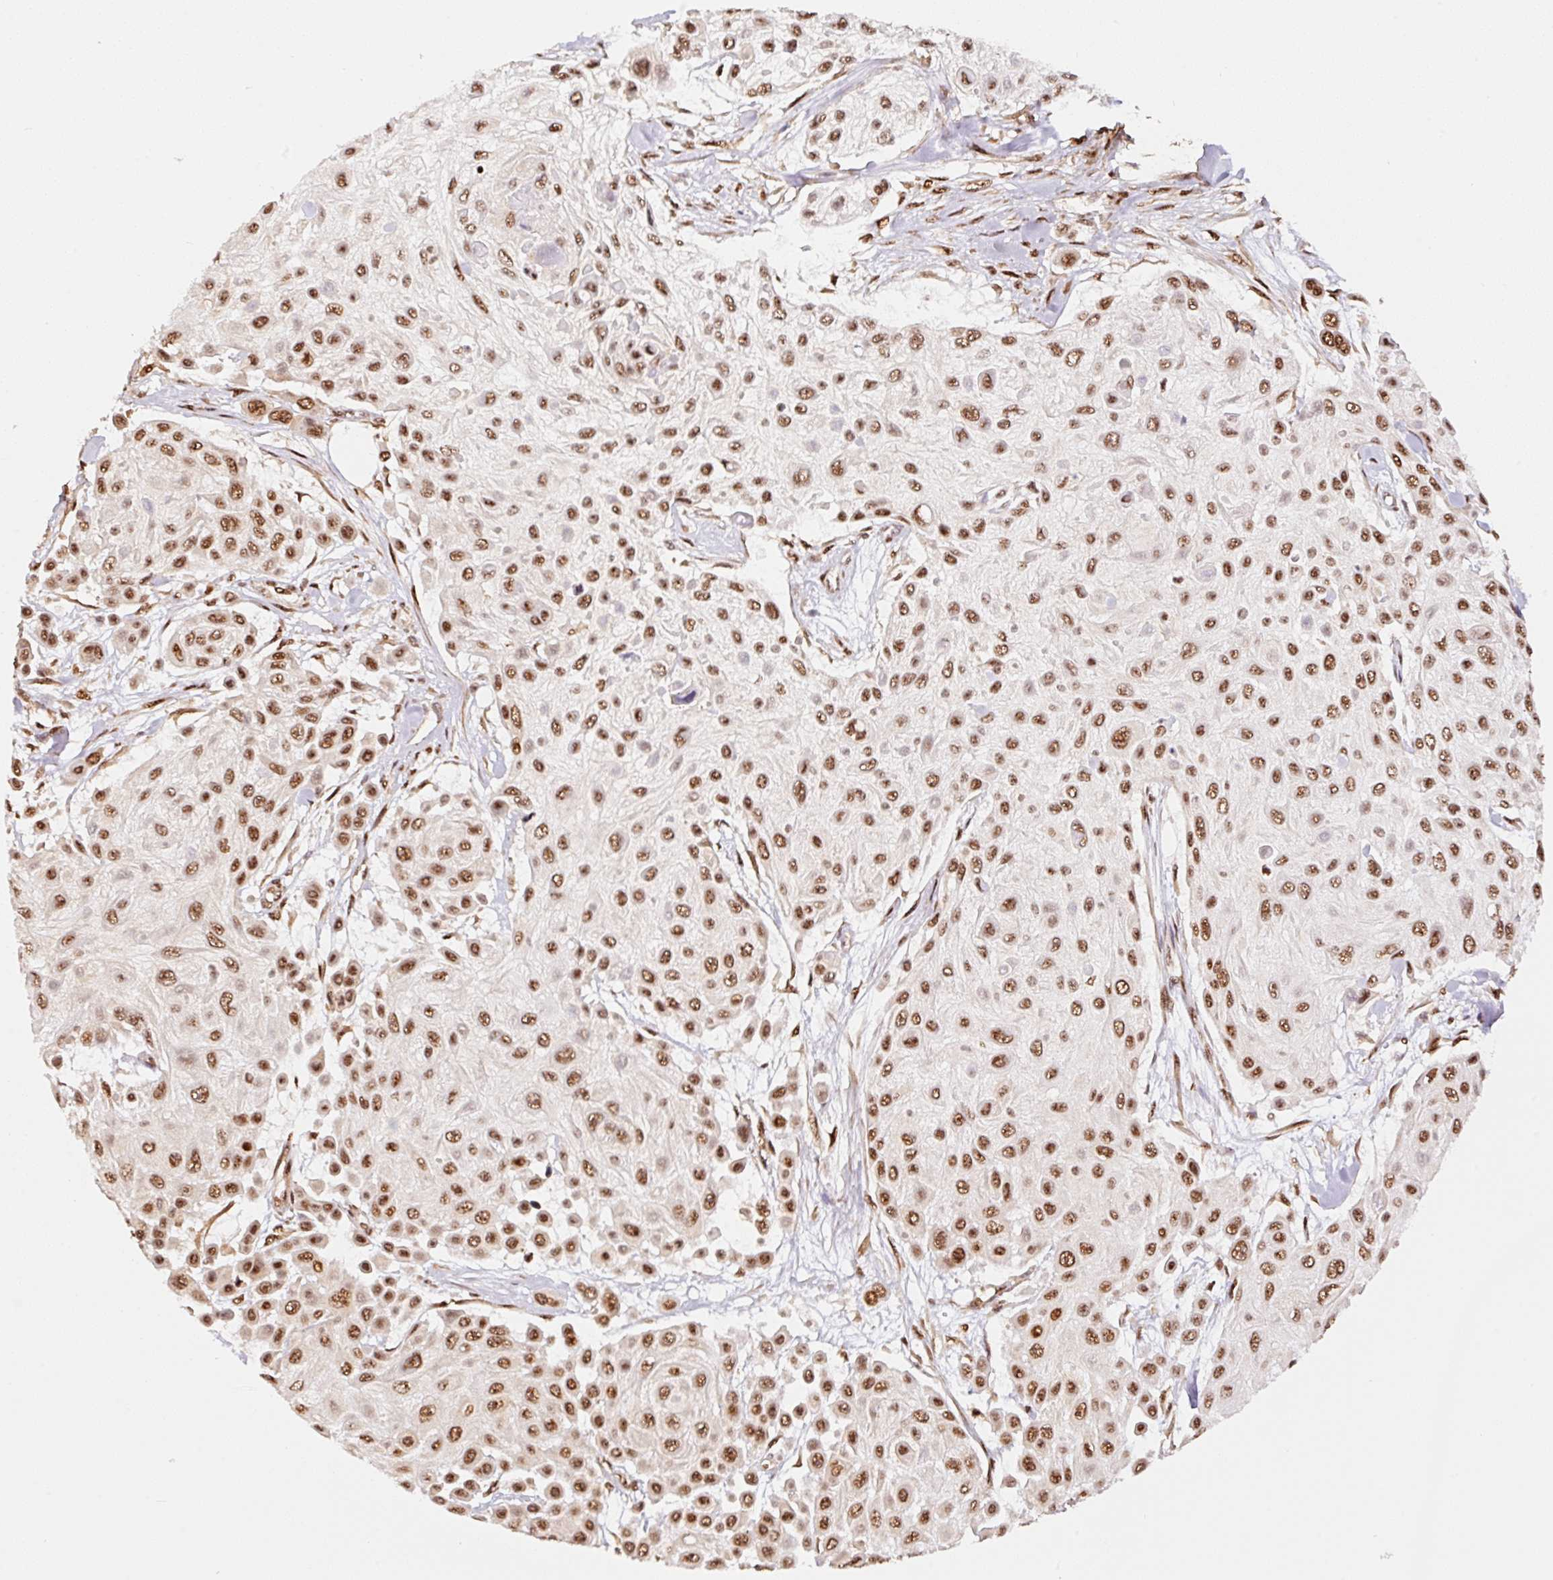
{"staining": {"intensity": "moderate", "quantity": ">75%", "location": "nuclear"}, "tissue": "skin cancer", "cell_type": "Tumor cells", "image_type": "cancer", "snomed": [{"axis": "morphology", "description": "Squamous cell carcinoma, NOS"}, {"axis": "topography", "description": "Skin"}], "caption": "The micrograph exhibits staining of skin squamous cell carcinoma, revealing moderate nuclear protein expression (brown color) within tumor cells.", "gene": "INTS8", "patient": {"sex": "male", "age": 67}}